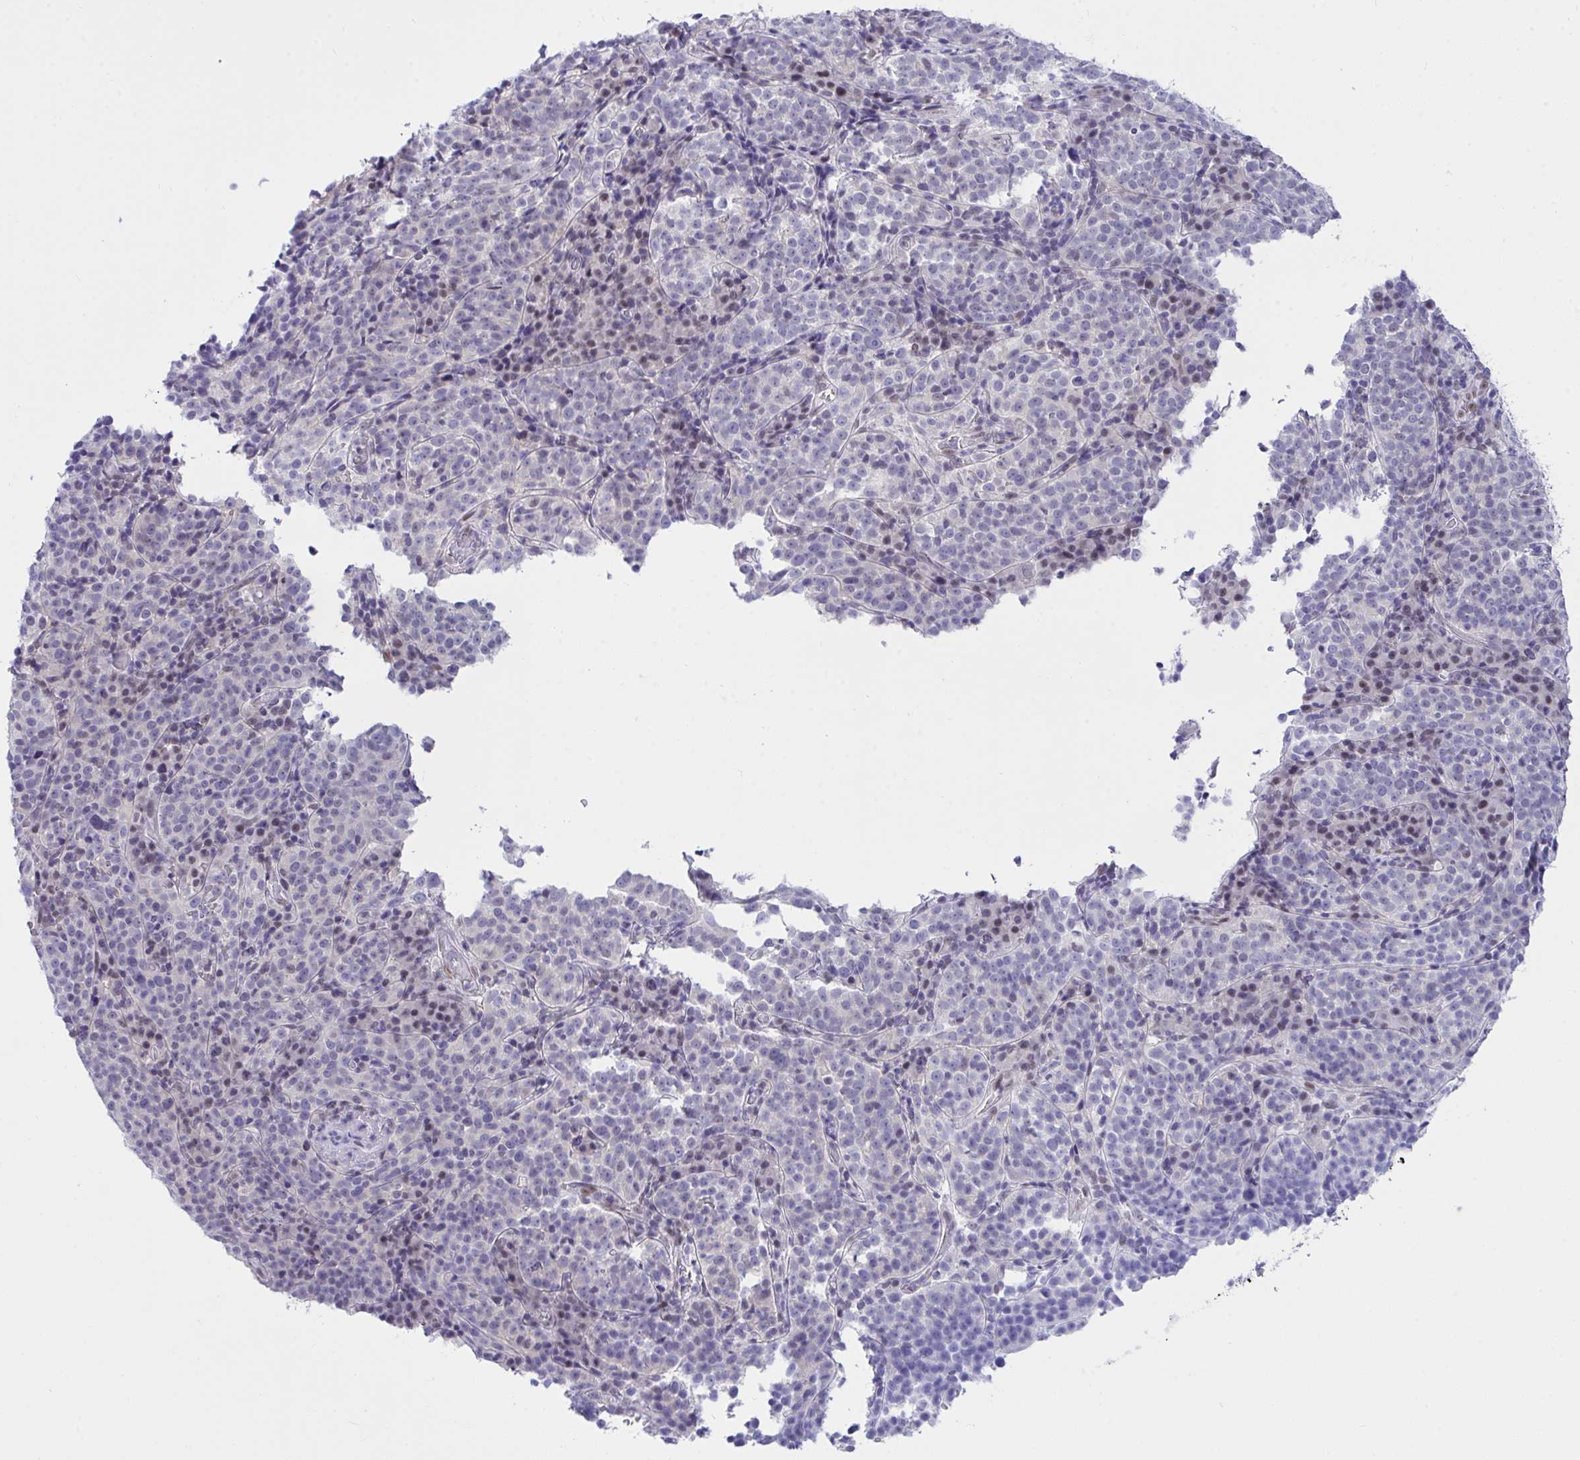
{"staining": {"intensity": "negative", "quantity": "none", "location": "none"}, "tissue": "cervical cancer", "cell_type": "Tumor cells", "image_type": "cancer", "snomed": [{"axis": "morphology", "description": "Squamous cell carcinoma, NOS"}, {"axis": "topography", "description": "Cervix"}], "caption": "Cervical squamous cell carcinoma stained for a protein using immunohistochemistry (IHC) reveals no positivity tumor cells.", "gene": "THOP1", "patient": {"sex": "female", "age": 75}}